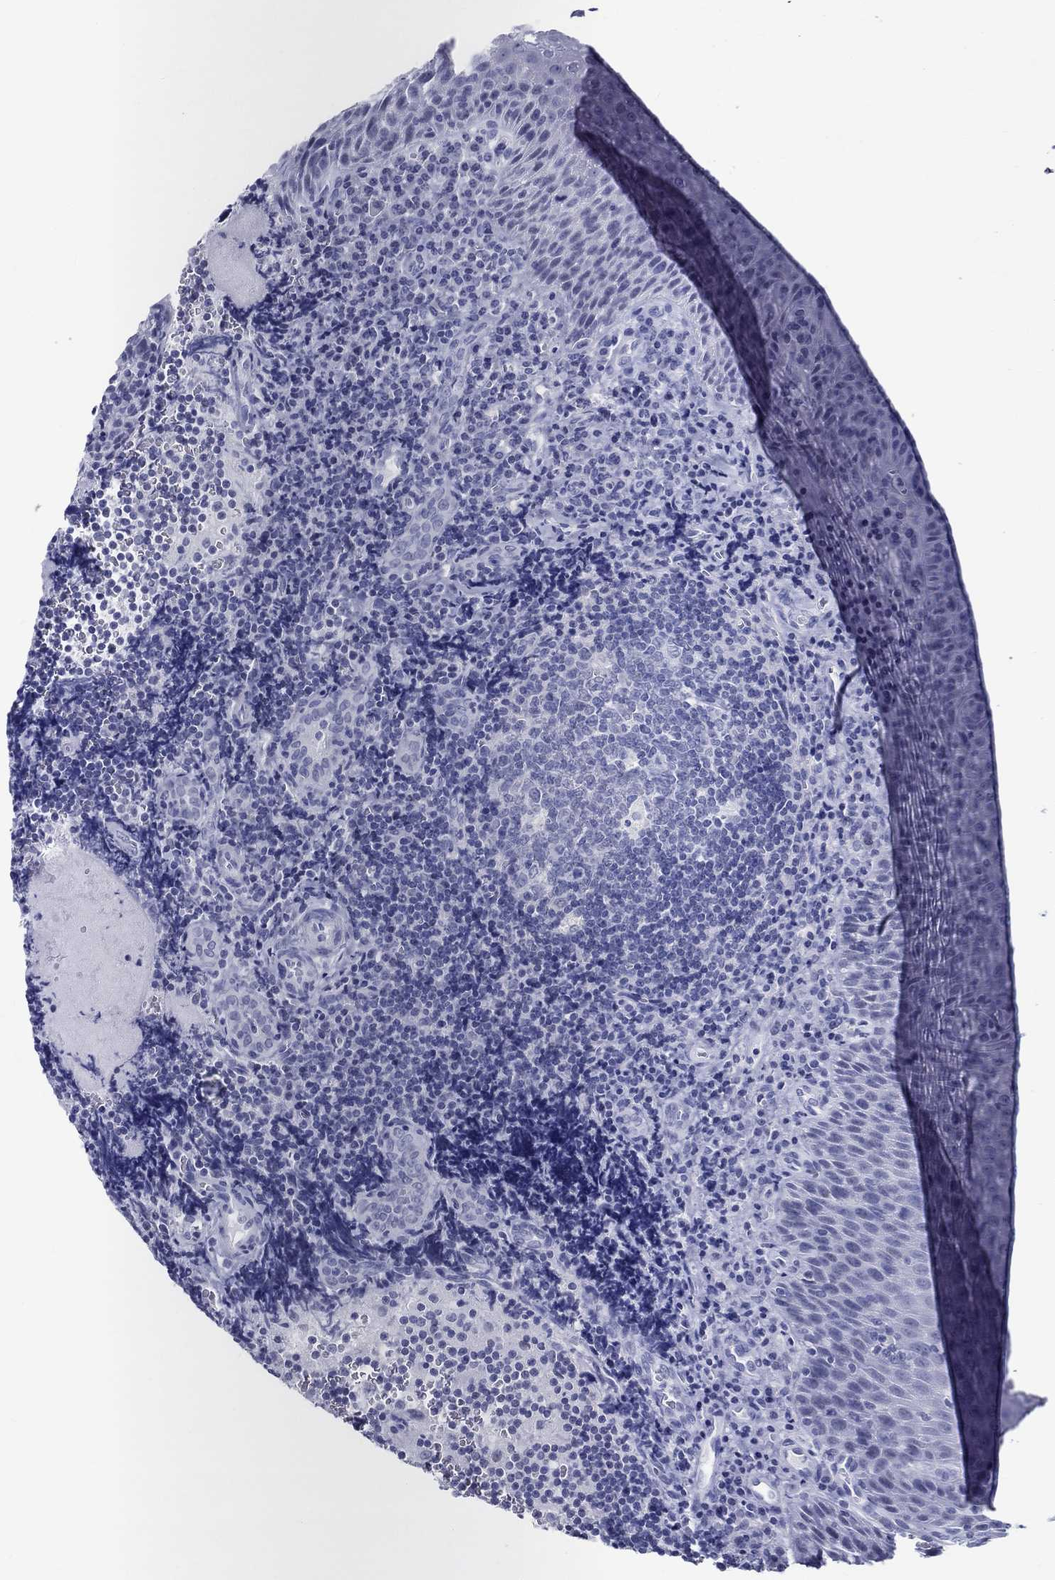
{"staining": {"intensity": "negative", "quantity": "none", "location": "none"}, "tissue": "tonsil", "cell_type": "Germinal center cells", "image_type": "normal", "snomed": [{"axis": "morphology", "description": "Normal tissue, NOS"}, {"axis": "morphology", "description": "Inflammation, NOS"}, {"axis": "topography", "description": "Tonsil"}], "caption": "This is a micrograph of immunohistochemistry staining of benign tonsil, which shows no positivity in germinal center cells. The staining was performed using DAB to visualize the protein expression in brown, while the nuclei were stained in blue with hematoxylin (Magnification: 20x).", "gene": "BSPRY", "patient": {"sex": "female", "age": 31}}